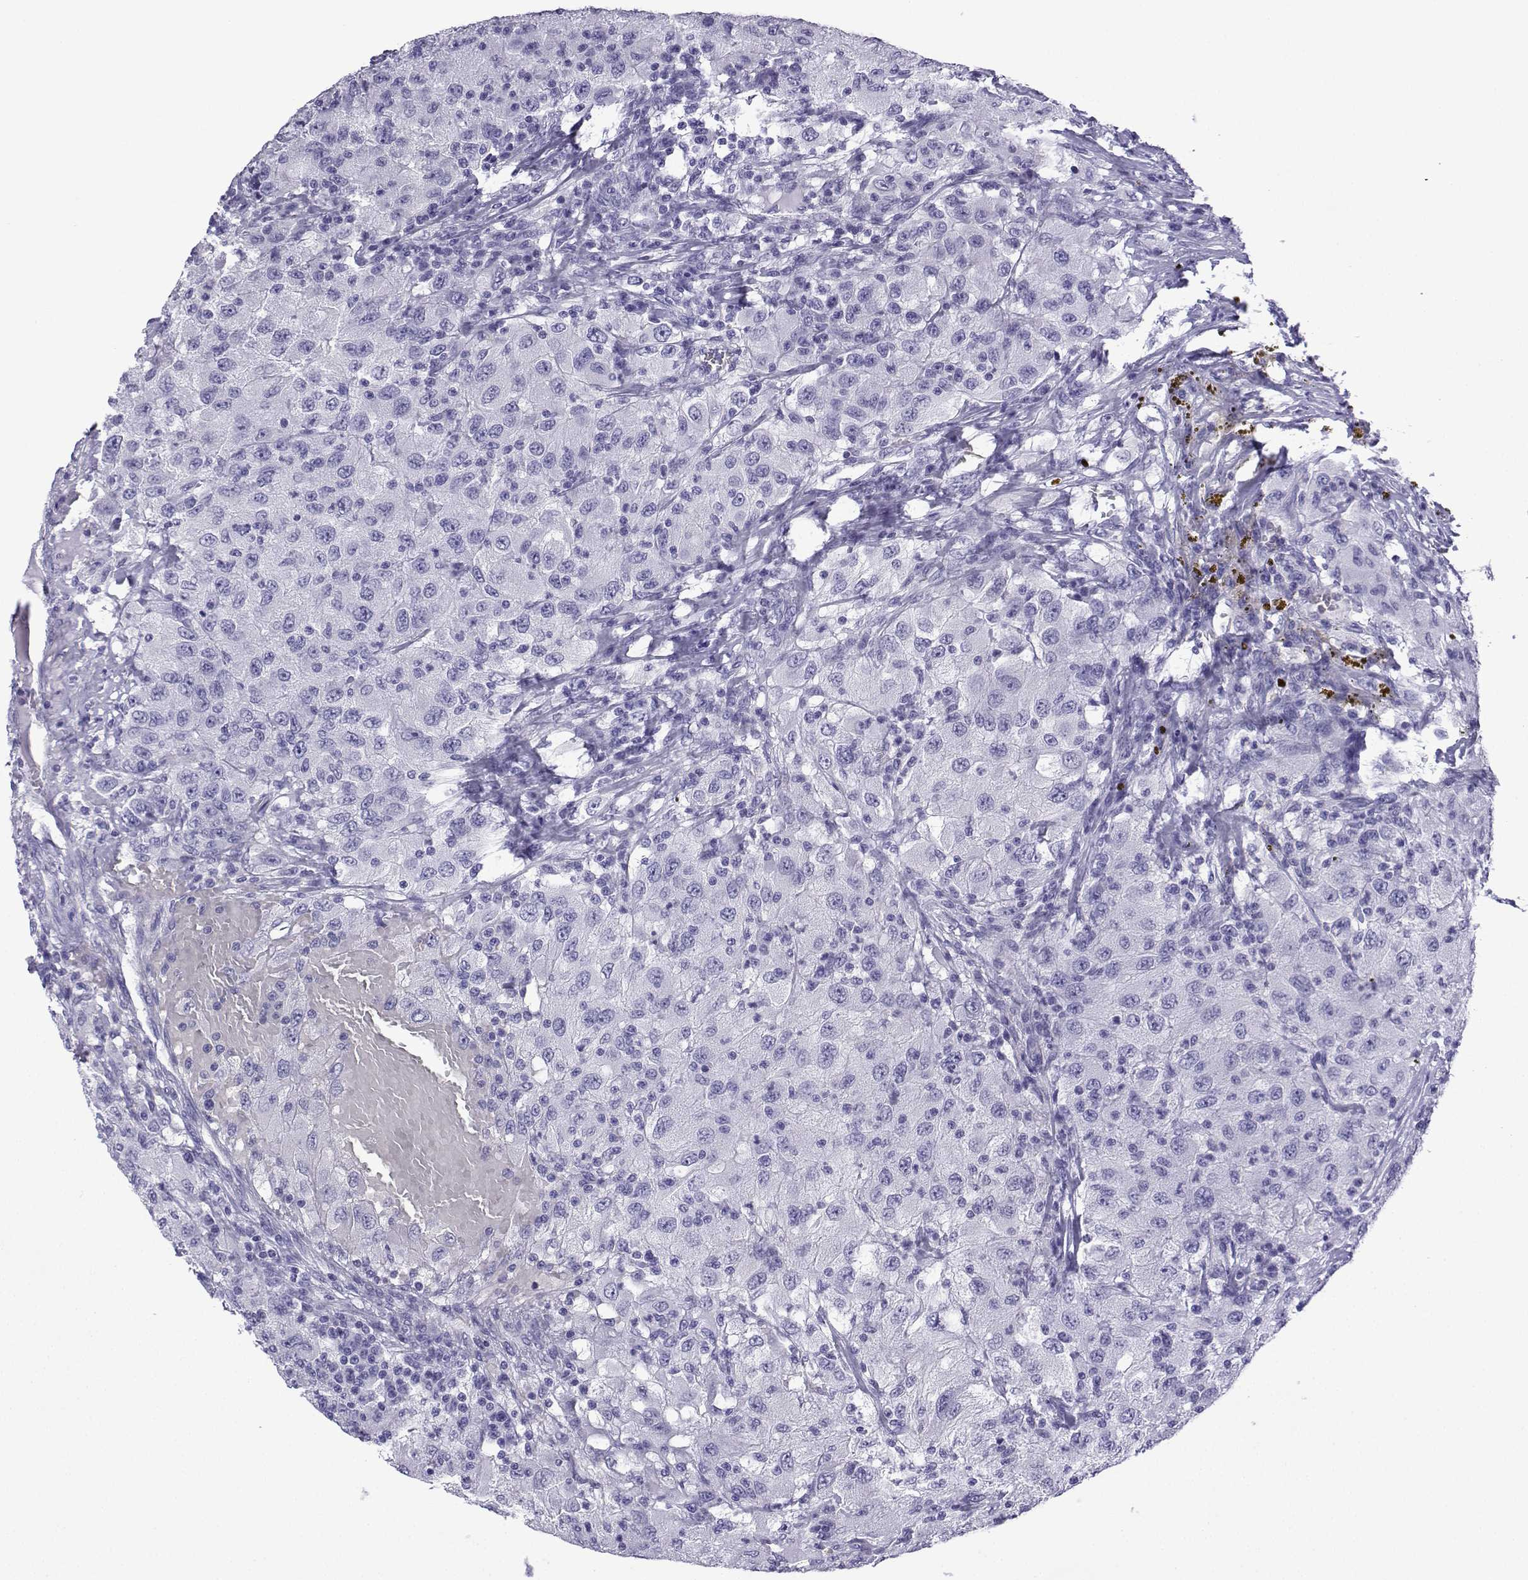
{"staining": {"intensity": "negative", "quantity": "none", "location": "none"}, "tissue": "renal cancer", "cell_type": "Tumor cells", "image_type": "cancer", "snomed": [{"axis": "morphology", "description": "Adenocarcinoma, NOS"}, {"axis": "topography", "description": "Kidney"}], "caption": "Renal adenocarcinoma stained for a protein using IHC displays no staining tumor cells.", "gene": "TRIM46", "patient": {"sex": "female", "age": 67}}